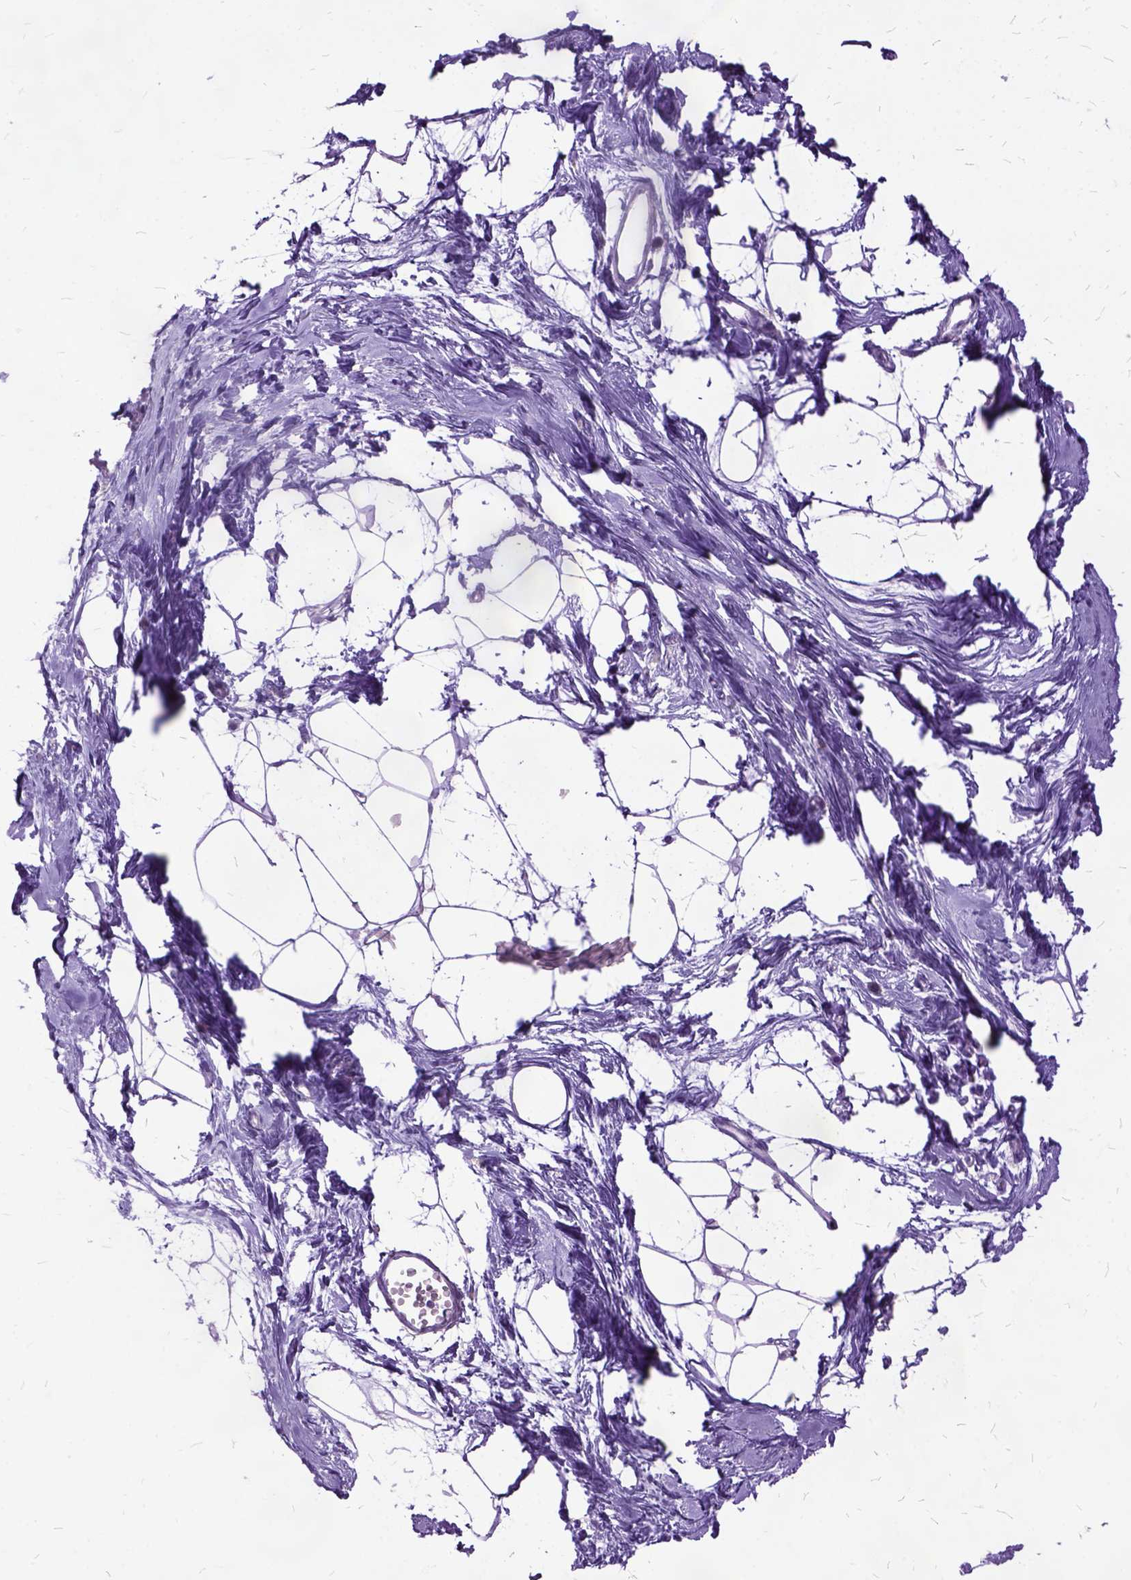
{"staining": {"intensity": "negative", "quantity": "none", "location": "none"}, "tissue": "breast", "cell_type": "Adipocytes", "image_type": "normal", "snomed": [{"axis": "morphology", "description": "Normal tissue, NOS"}, {"axis": "topography", "description": "Breast"}], "caption": "A high-resolution histopathology image shows IHC staining of benign breast, which demonstrates no significant staining in adipocytes.", "gene": "MME", "patient": {"sex": "female", "age": 45}}